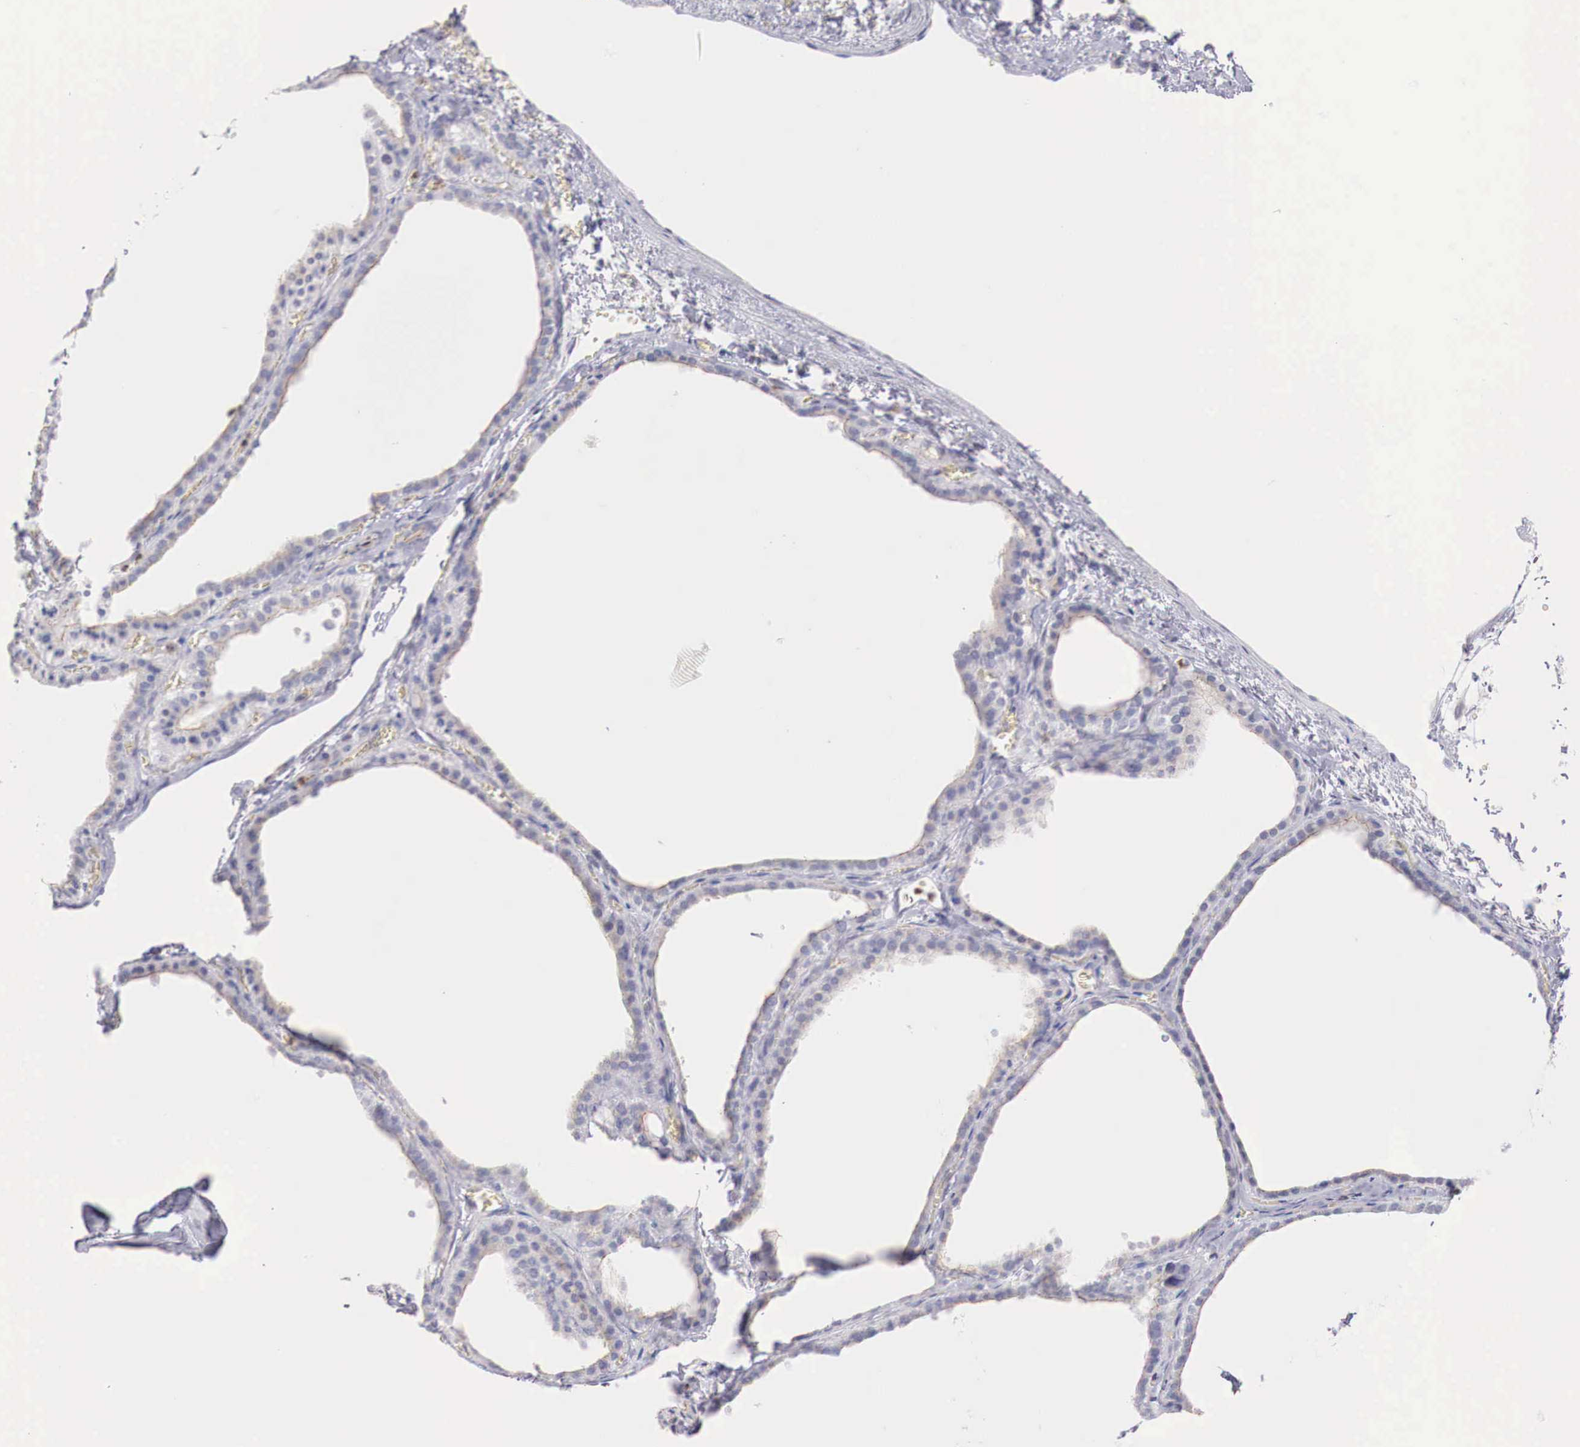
{"staining": {"intensity": "weak", "quantity": "25%-75%", "location": "cytoplasmic/membranous"}, "tissue": "thyroid gland", "cell_type": "Glandular cells", "image_type": "normal", "snomed": [{"axis": "morphology", "description": "Normal tissue, NOS"}, {"axis": "topography", "description": "Thyroid gland"}], "caption": "Brown immunohistochemical staining in normal human thyroid gland demonstrates weak cytoplasmic/membranous expression in about 25%-75% of glandular cells. The protein is shown in brown color, while the nuclei are stained blue.", "gene": "TRIM13", "patient": {"sex": "female", "age": 55}}